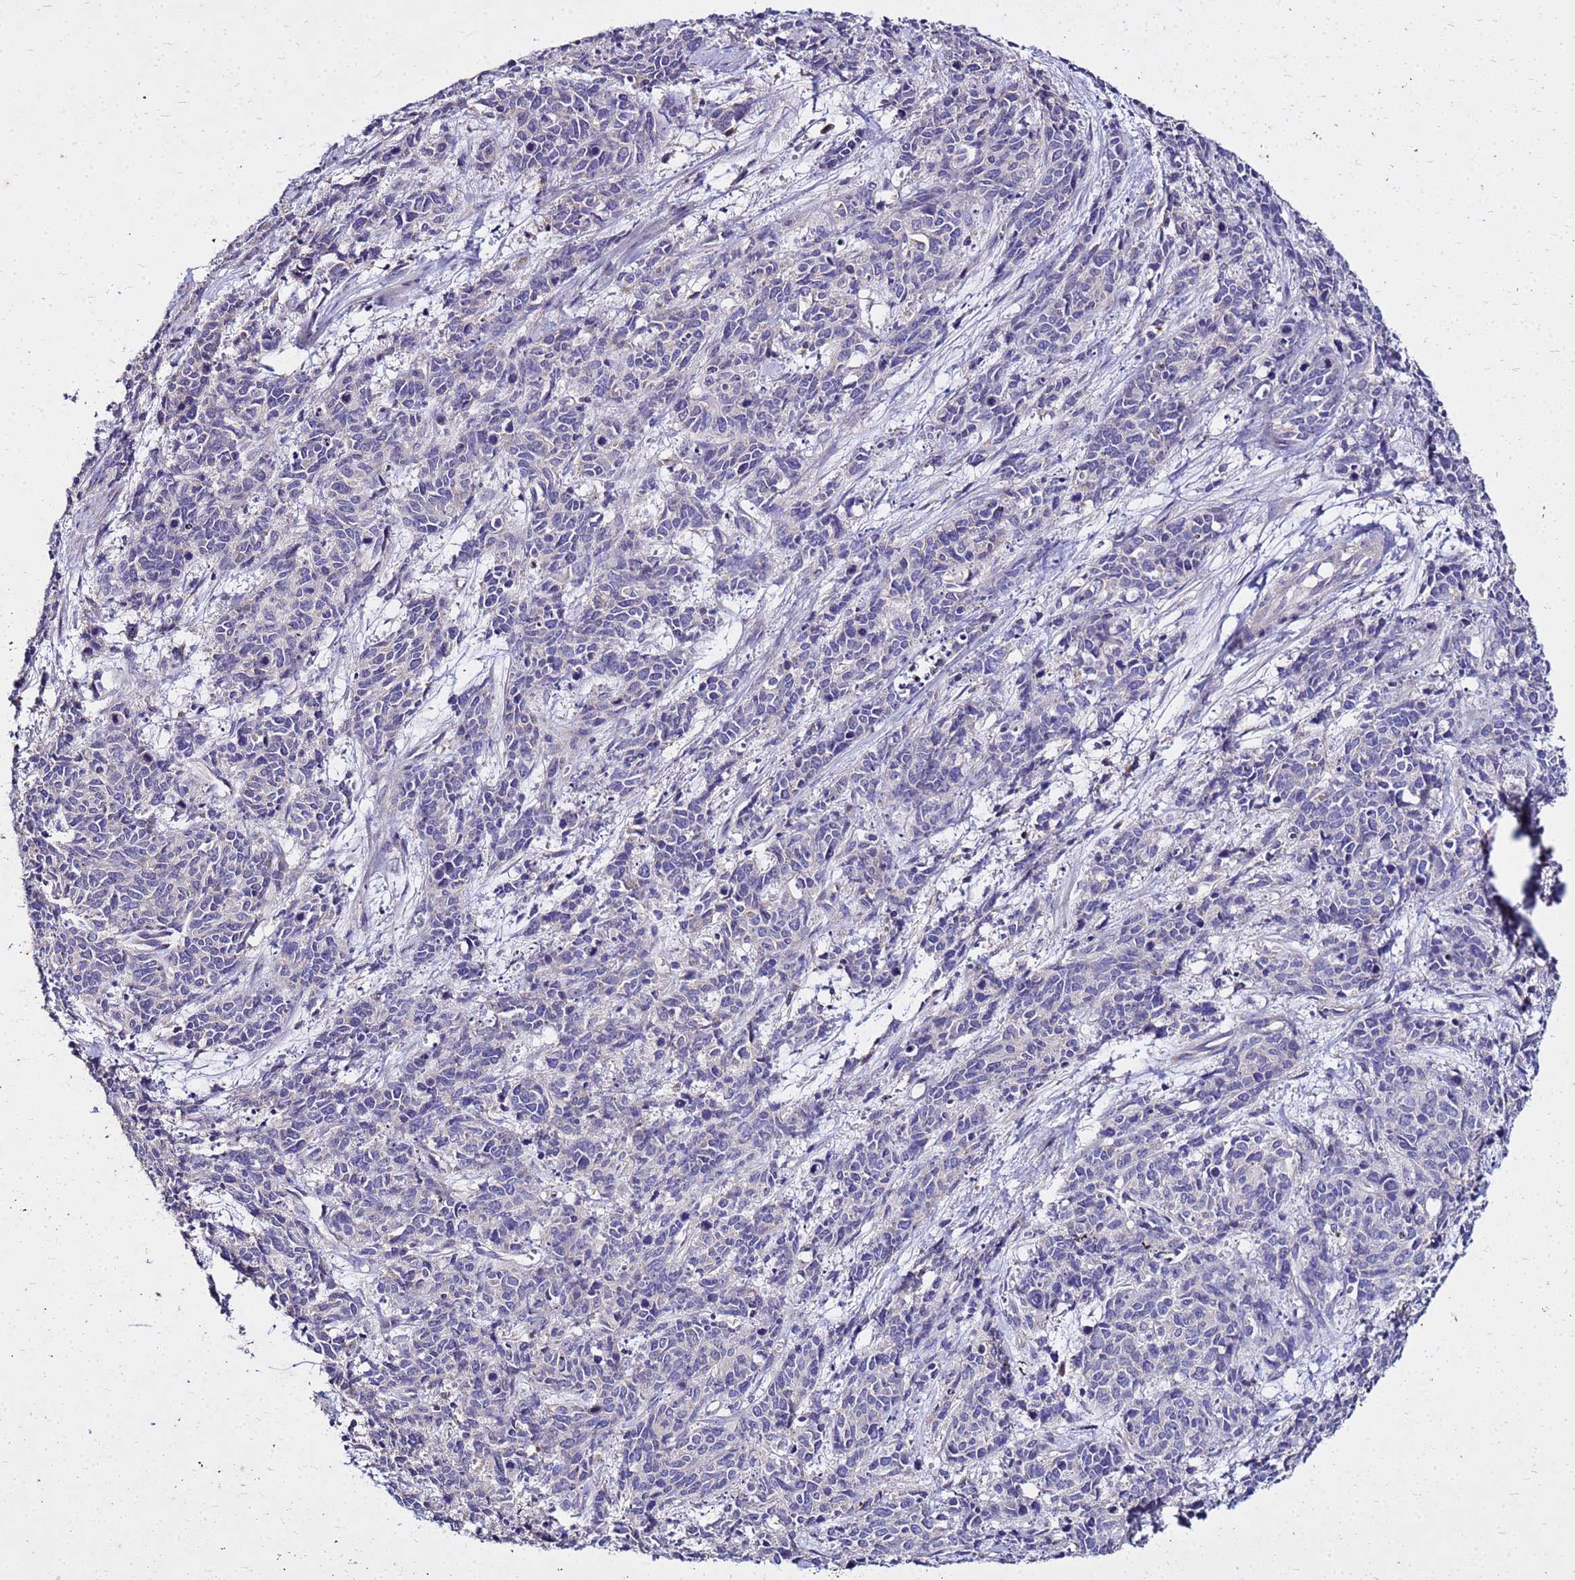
{"staining": {"intensity": "negative", "quantity": "none", "location": "none"}, "tissue": "cervical cancer", "cell_type": "Tumor cells", "image_type": "cancer", "snomed": [{"axis": "morphology", "description": "Squamous cell carcinoma, NOS"}, {"axis": "topography", "description": "Cervix"}], "caption": "There is no significant positivity in tumor cells of cervical squamous cell carcinoma.", "gene": "COX14", "patient": {"sex": "female", "age": 60}}